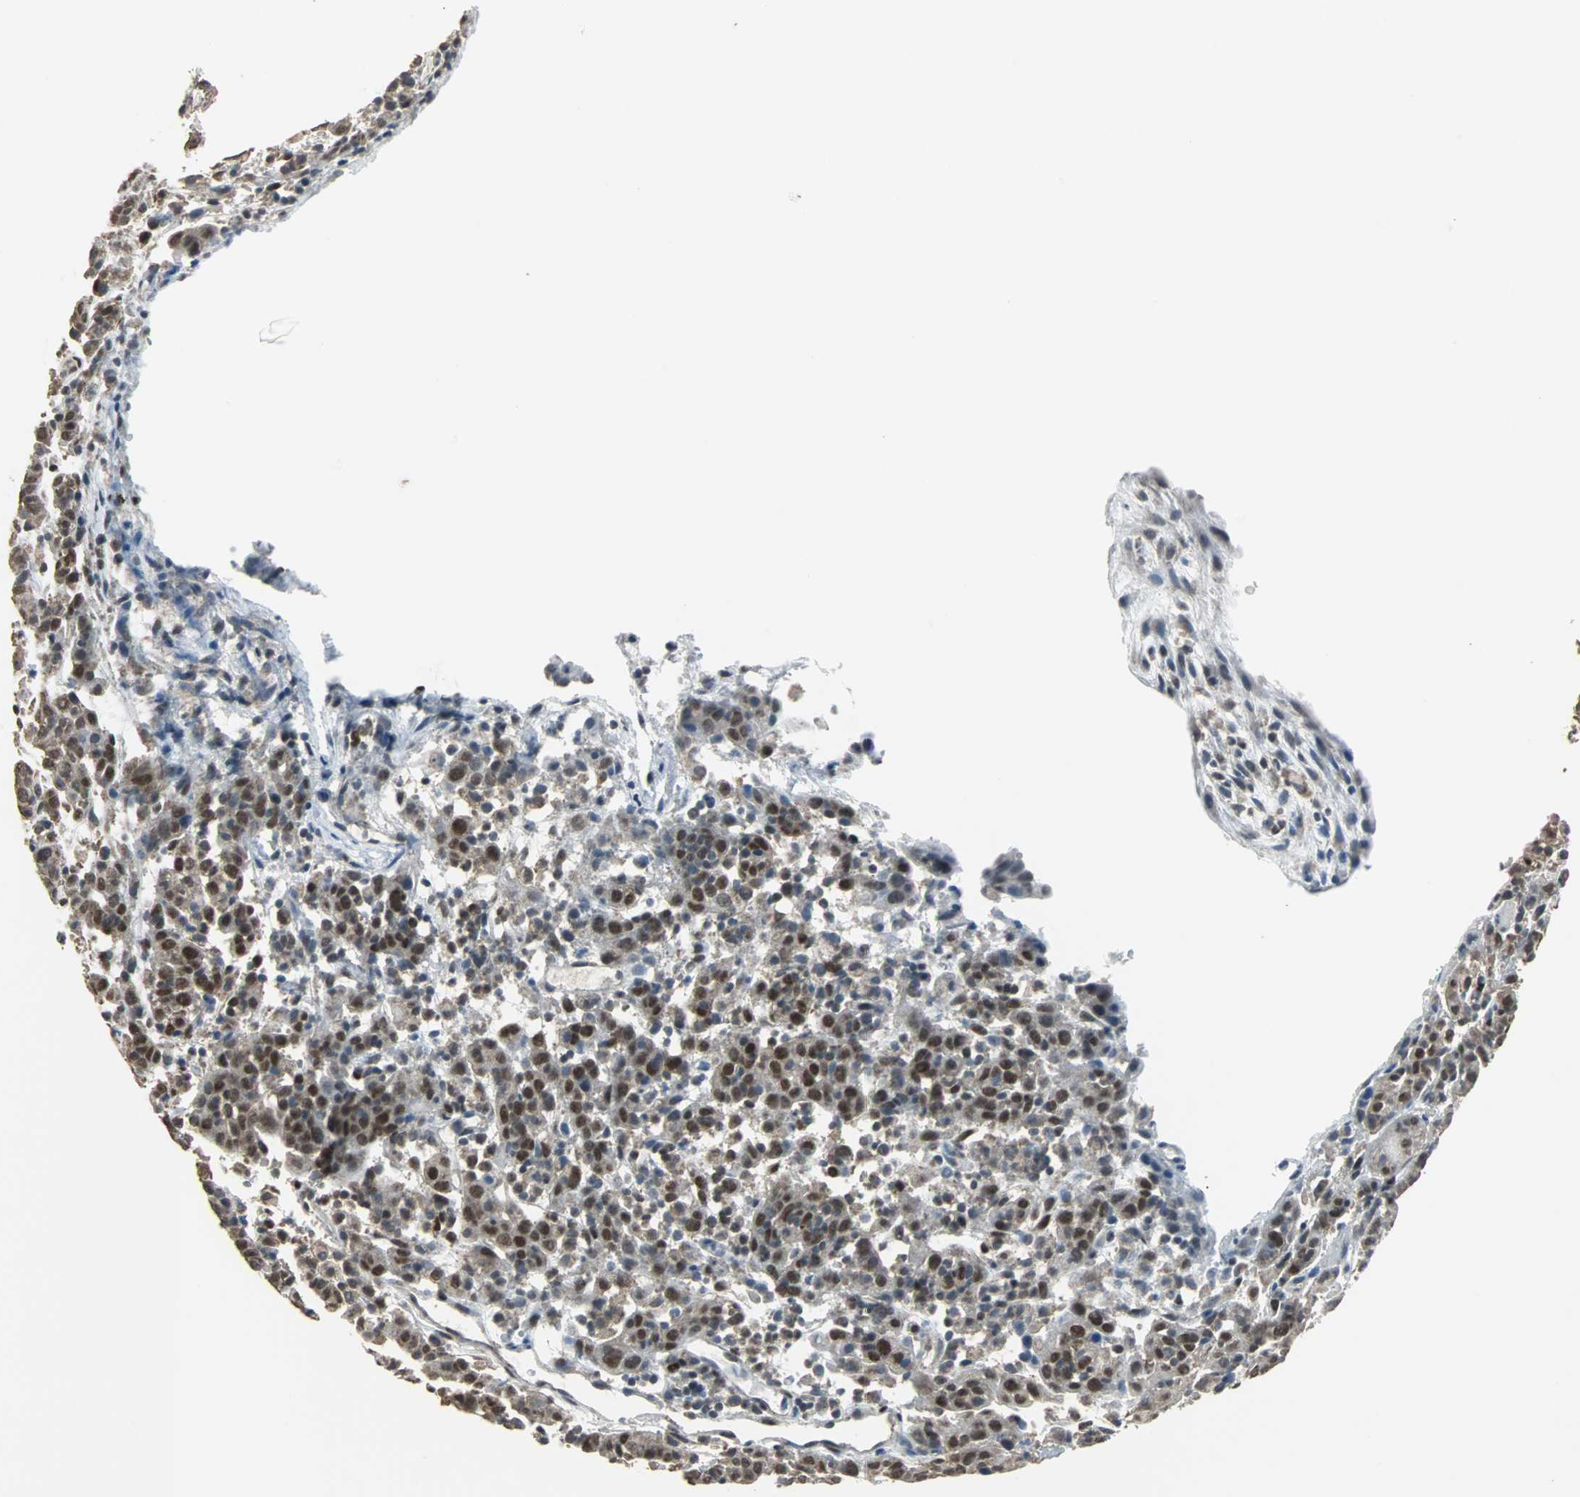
{"staining": {"intensity": "strong", "quantity": ">75%", "location": "nuclear"}, "tissue": "cervical cancer", "cell_type": "Tumor cells", "image_type": "cancer", "snomed": [{"axis": "morphology", "description": "Normal tissue, NOS"}, {"axis": "morphology", "description": "Squamous cell carcinoma, NOS"}, {"axis": "topography", "description": "Cervix"}], "caption": "An image showing strong nuclear expression in approximately >75% of tumor cells in cervical cancer (squamous cell carcinoma), as visualized by brown immunohistochemical staining.", "gene": "ZHX2", "patient": {"sex": "female", "age": 67}}